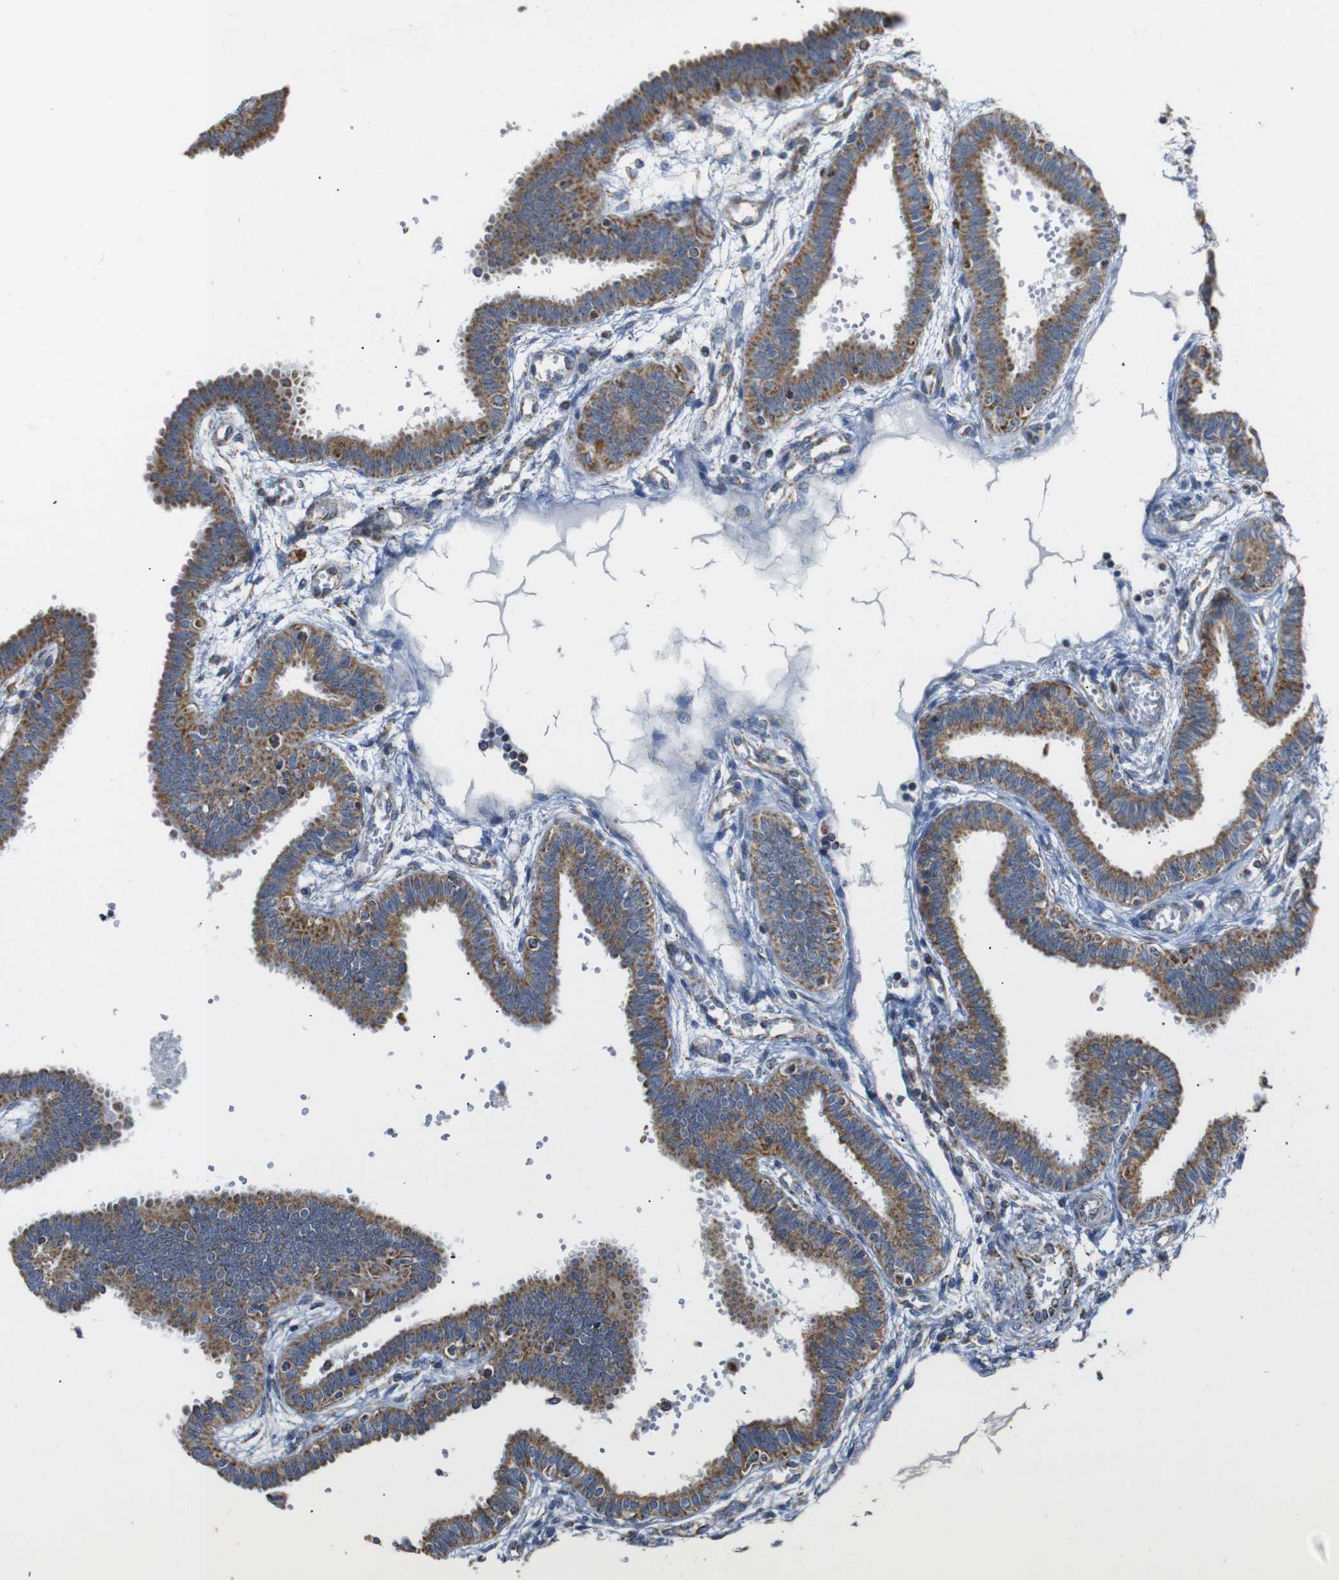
{"staining": {"intensity": "moderate", "quantity": ">75%", "location": "cytoplasmic/membranous"}, "tissue": "fallopian tube", "cell_type": "Glandular cells", "image_type": "normal", "snomed": [{"axis": "morphology", "description": "Normal tissue, NOS"}, {"axis": "topography", "description": "Fallopian tube"}], "caption": "Protein staining of normal fallopian tube displays moderate cytoplasmic/membranous expression in about >75% of glandular cells.", "gene": "NR3C2", "patient": {"sex": "female", "age": 32}}